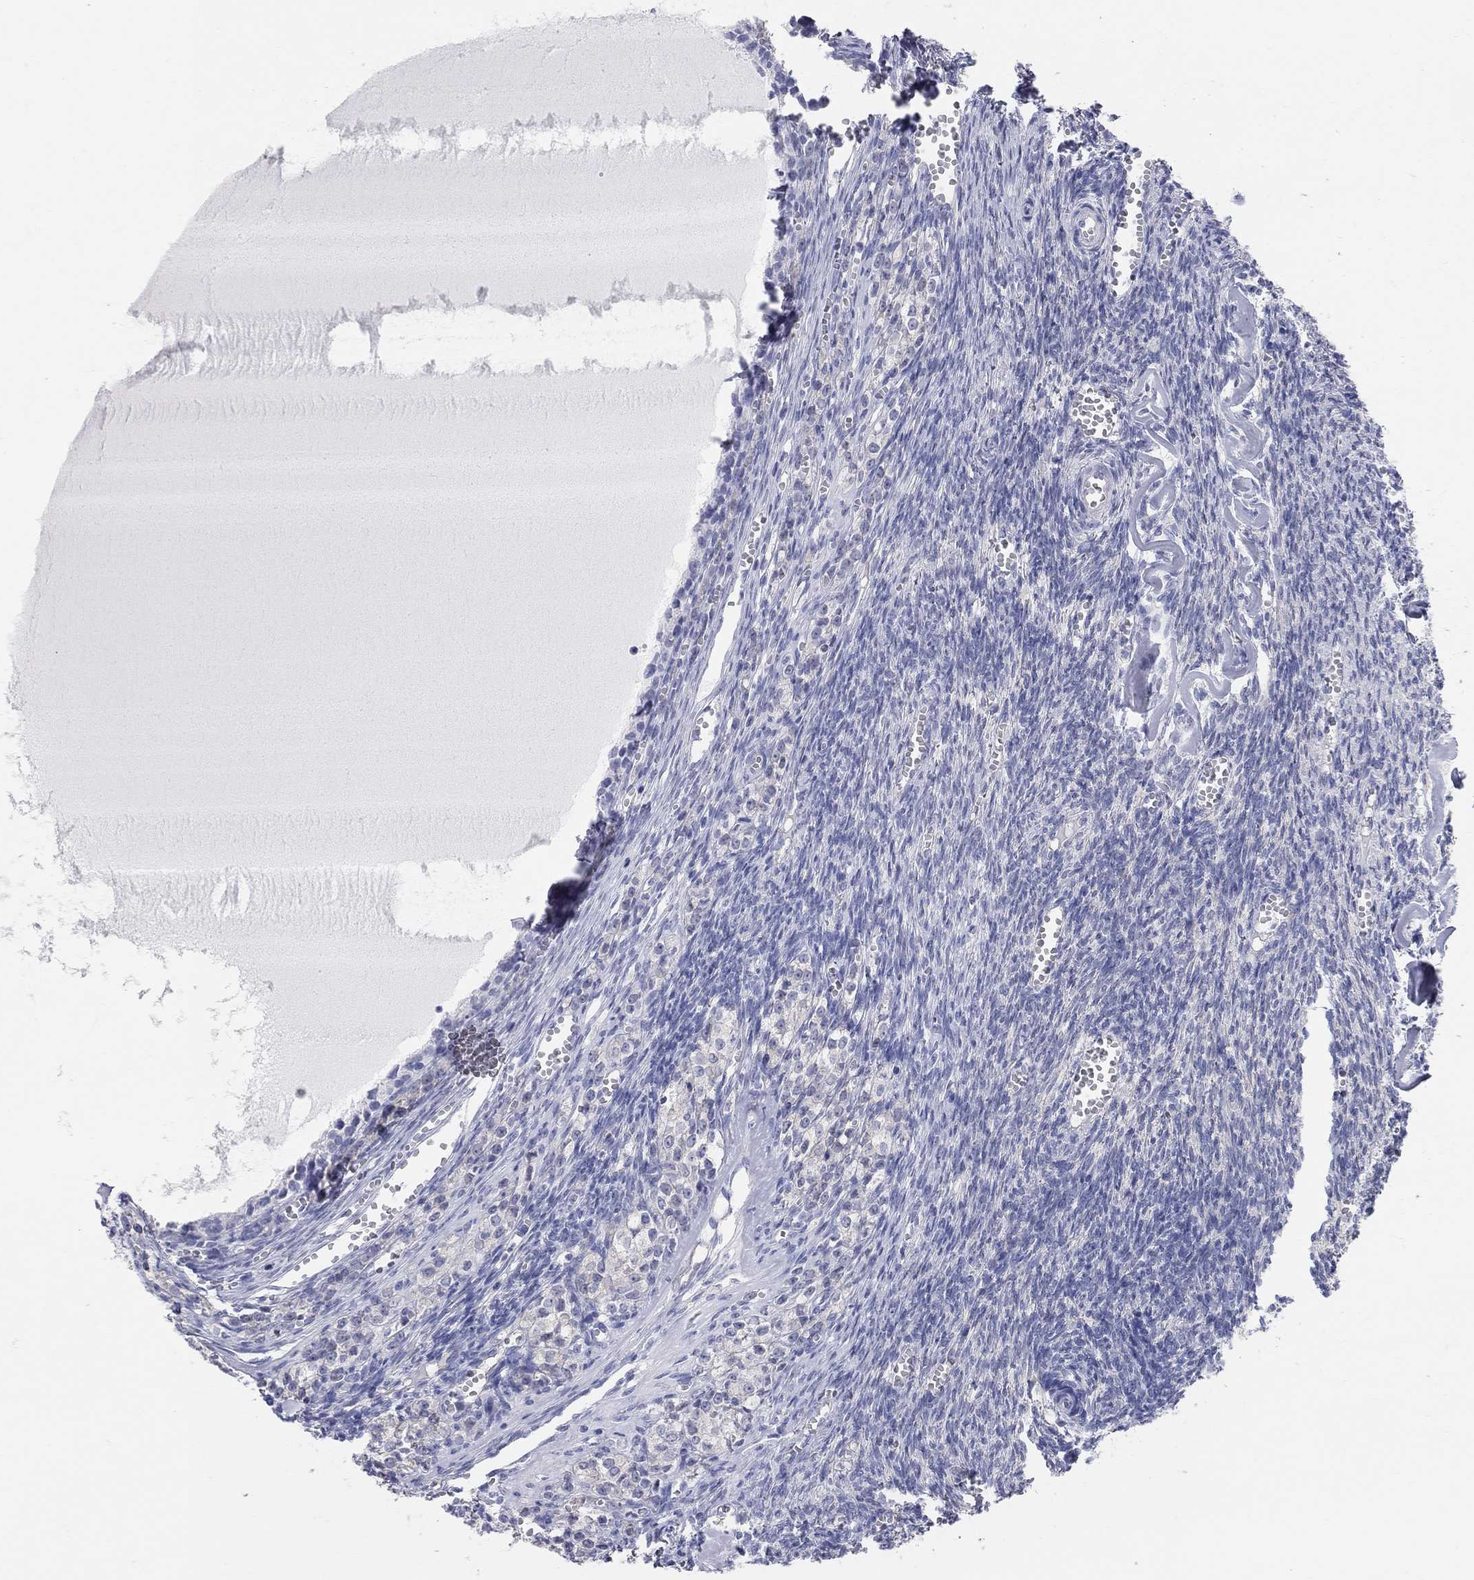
{"staining": {"intensity": "negative", "quantity": "none", "location": "none"}, "tissue": "ovary", "cell_type": "Ovarian stroma cells", "image_type": "normal", "snomed": [{"axis": "morphology", "description": "Normal tissue, NOS"}, {"axis": "topography", "description": "Ovary"}], "caption": "Immunohistochemistry of normal human ovary demonstrates no positivity in ovarian stroma cells. (Immunohistochemistry, brightfield microscopy, high magnification).", "gene": "AOX1", "patient": {"sex": "female", "age": 43}}